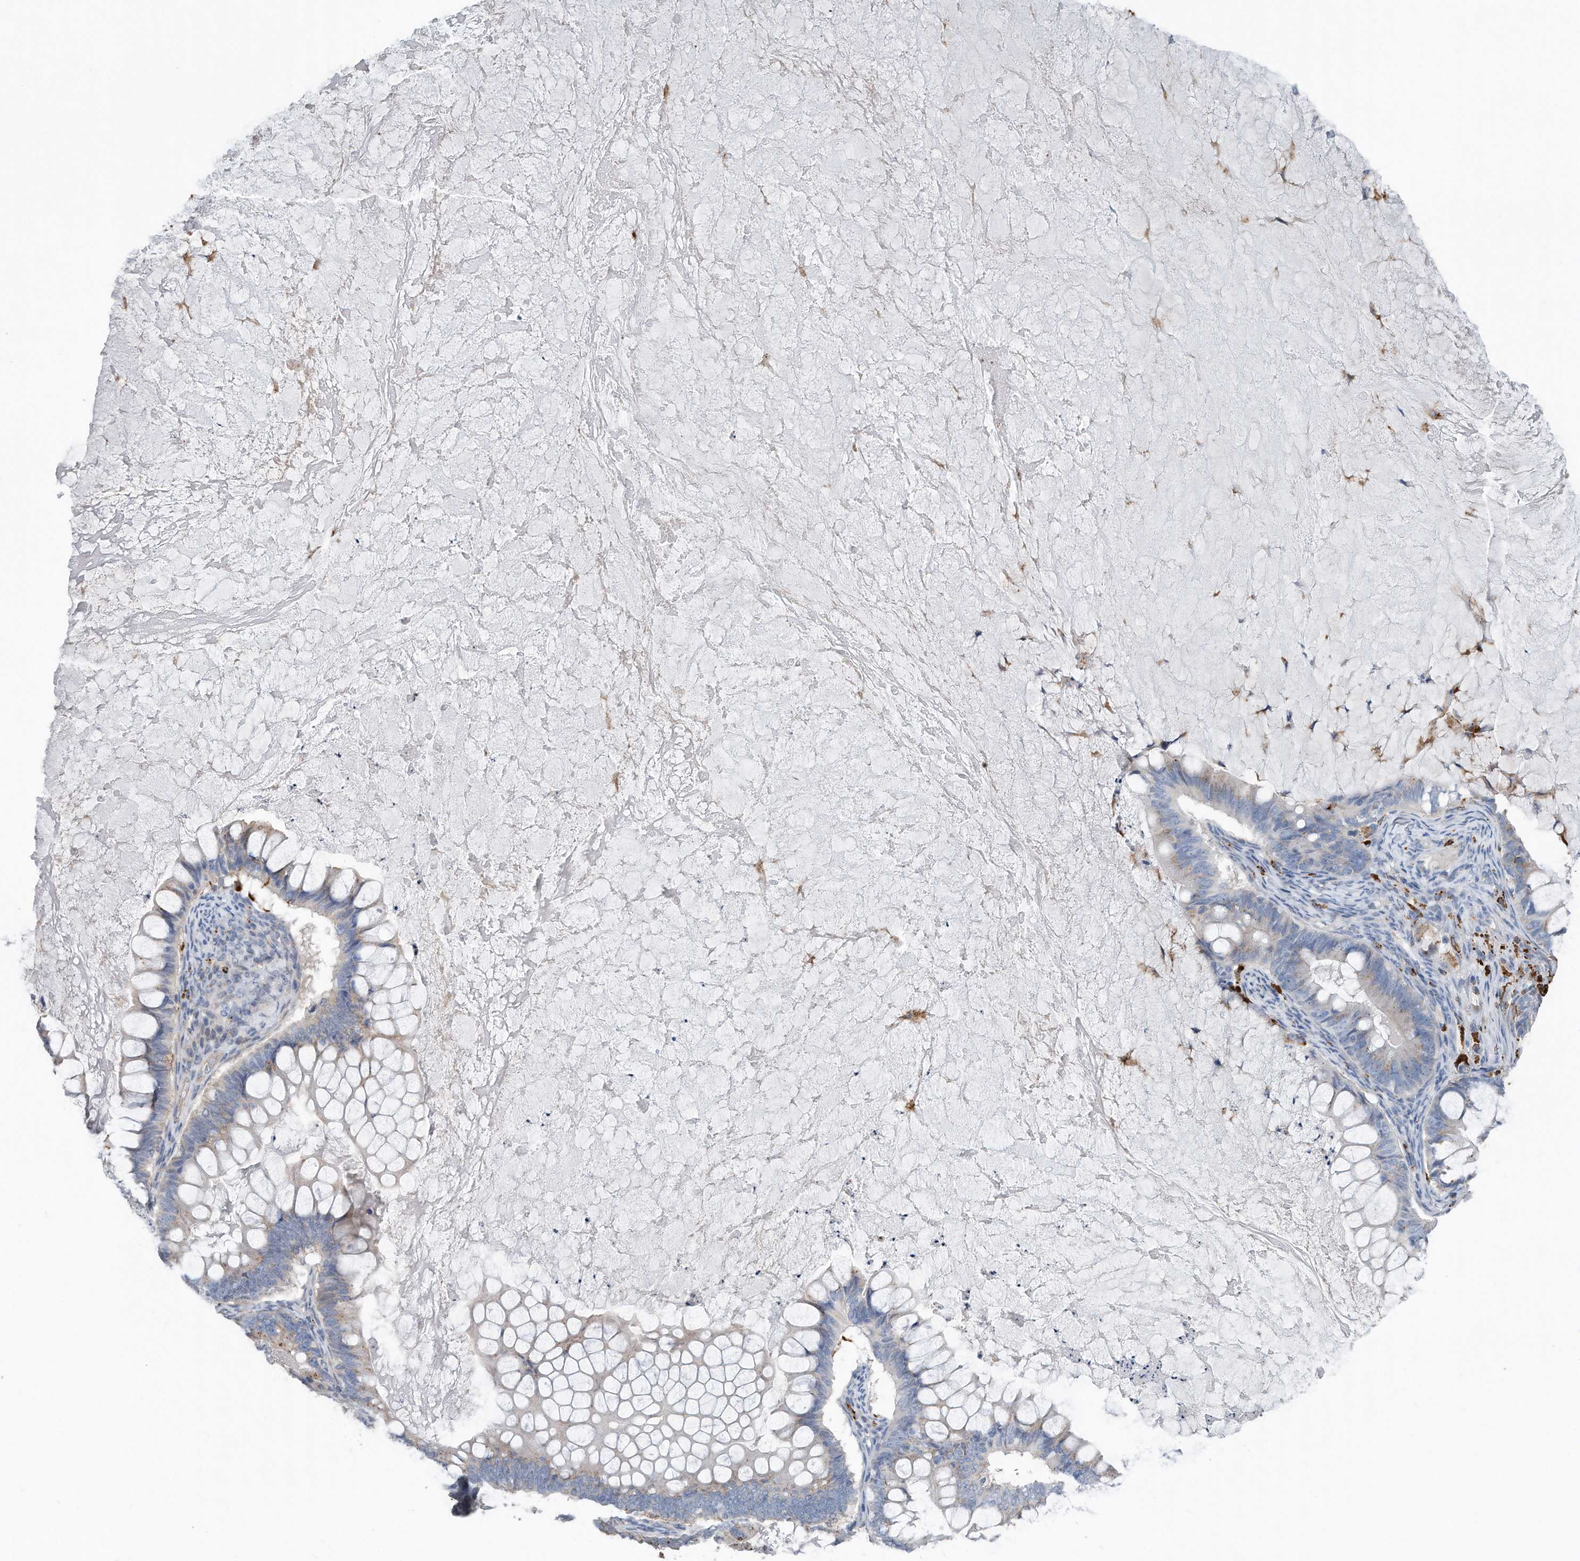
{"staining": {"intensity": "negative", "quantity": "none", "location": "none"}, "tissue": "ovarian cancer", "cell_type": "Tumor cells", "image_type": "cancer", "snomed": [{"axis": "morphology", "description": "Cystadenocarcinoma, mucinous, NOS"}, {"axis": "topography", "description": "Ovary"}], "caption": "The photomicrograph exhibits no significant expression in tumor cells of ovarian mucinous cystadenocarcinoma.", "gene": "ZNF772", "patient": {"sex": "female", "age": 61}}